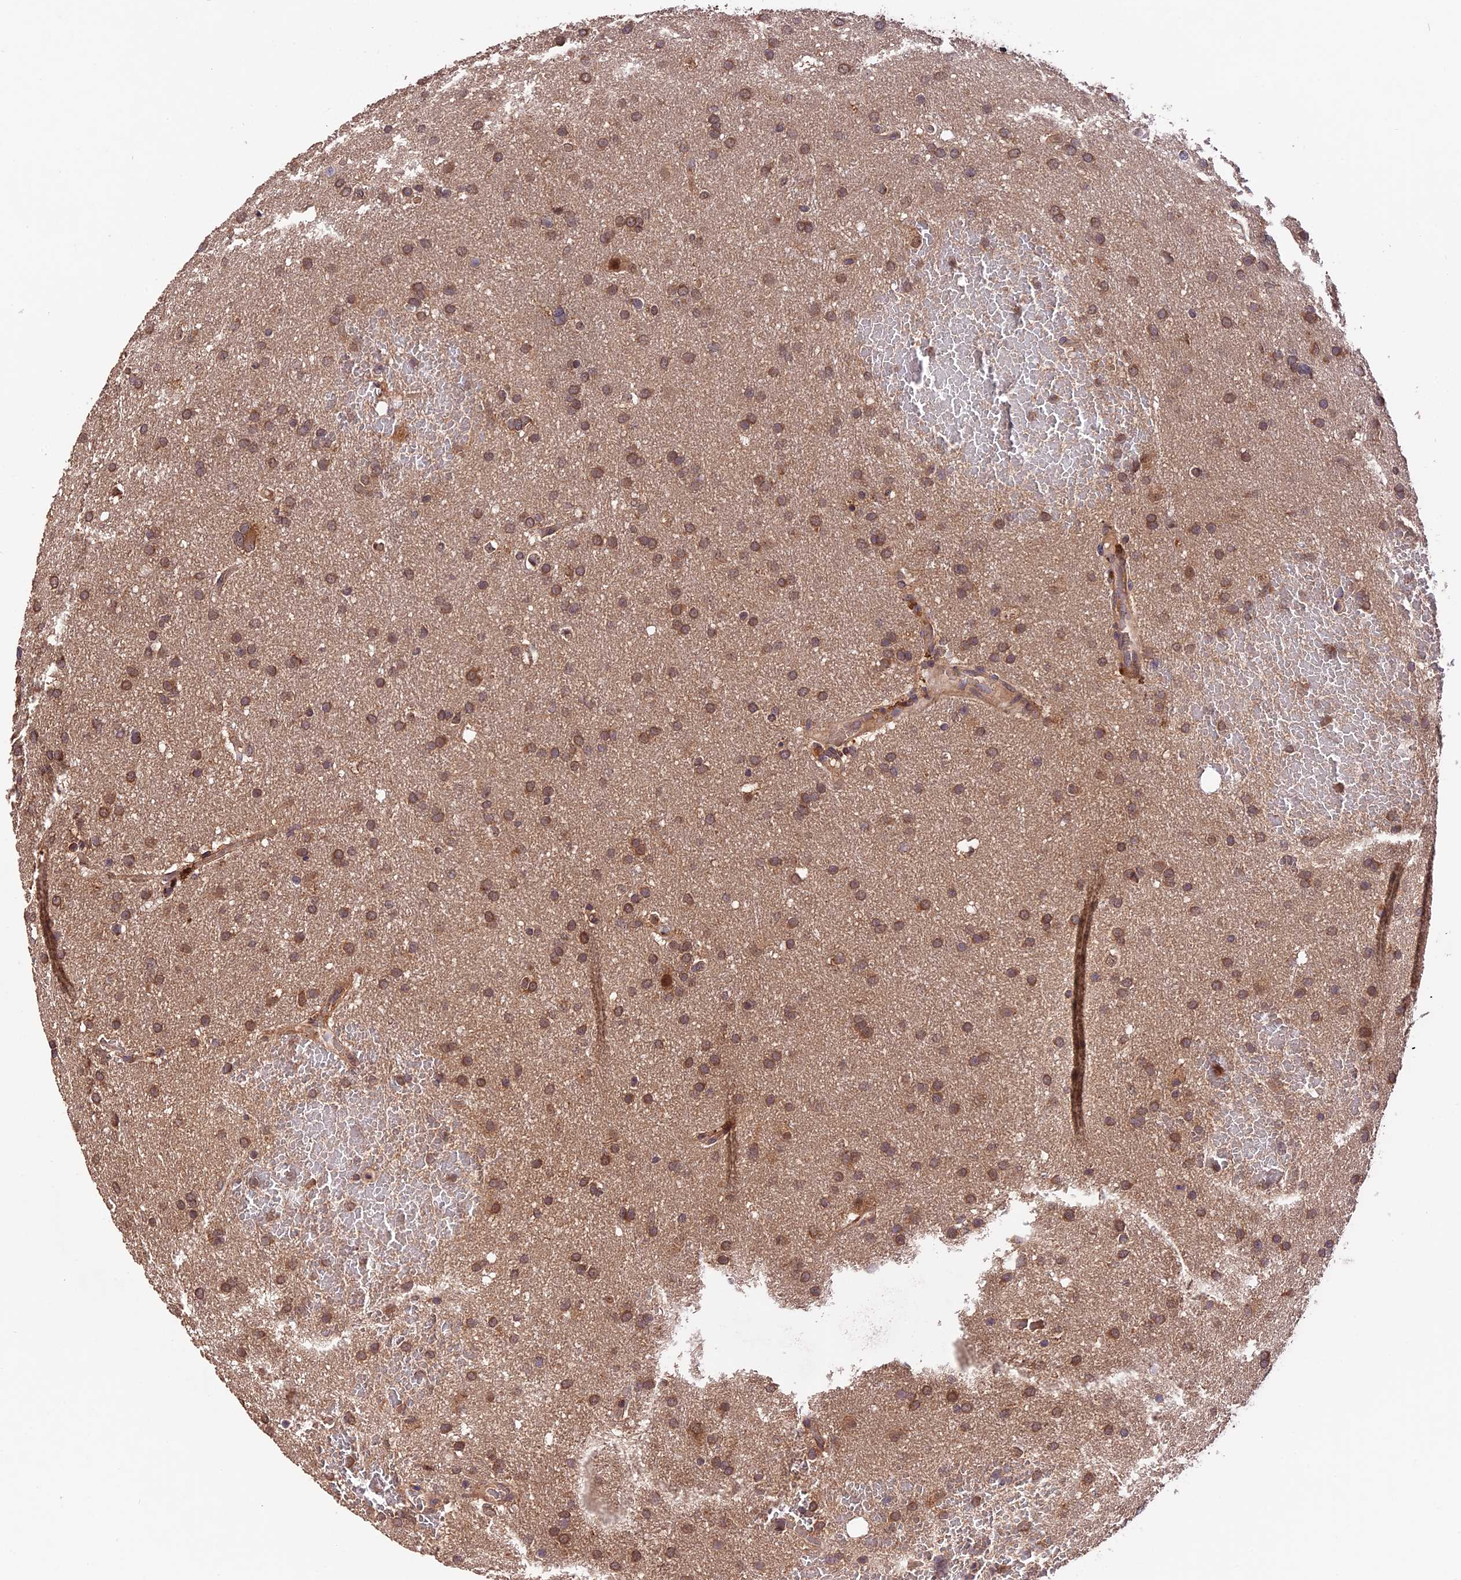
{"staining": {"intensity": "moderate", "quantity": ">75%", "location": "cytoplasmic/membranous"}, "tissue": "glioma", "cell_type": "Tumor cells", "image_type": "cancer", "snomed": [{"axis": "morphology", "description": "Glioma, malignant, High grade"}, {"axis": "topography", "description": "Cerebral cortex"}], "caption": "Brown immunohistochemical staining in human malignant glioma (high-grade) displays moderate cytoplasmic/membranous expression in about >75% of tumor cells.", "gene": "TRMT1", "patient": {"sex": "female", "age": 36}}